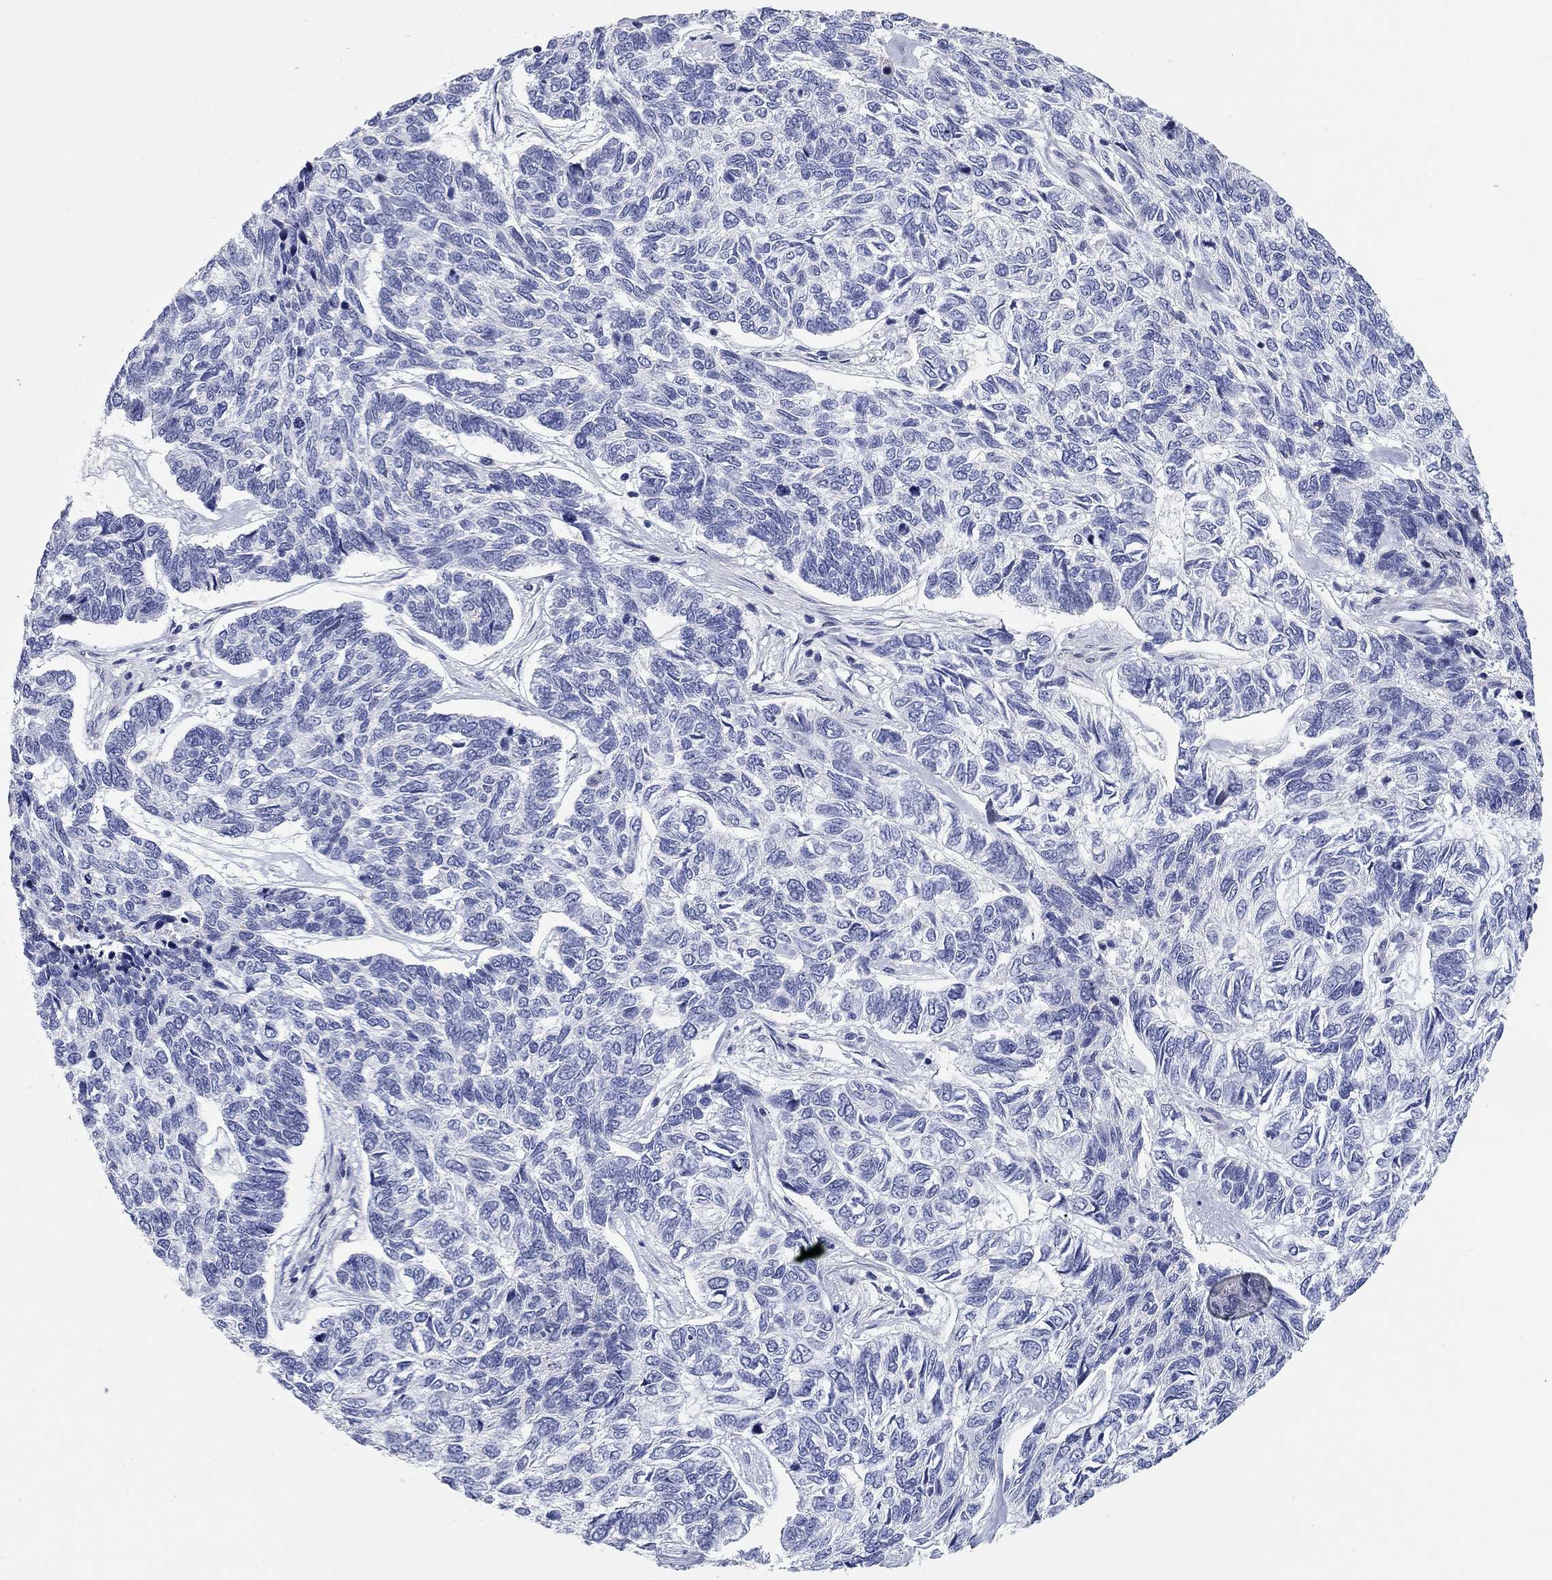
{"staining": {"intensity": "negative", "quantity": "none", "location": "none"}, "tissue": "skin cancer", "cell_type": "Tumor cells", "image_type": "cancer", "snomed": [{"axis": "morphology", "description": "Basal cell carcinoma"}, {"axis": "topography", "description": "Skin"}], "caption": "Skin cancer (basal cell carcinoma) stained for a protein using immunohistochemistry reveals no expression tumor cells.", "gene": "CHI3L2", "patient": {"sex": "female", "age": 65}}